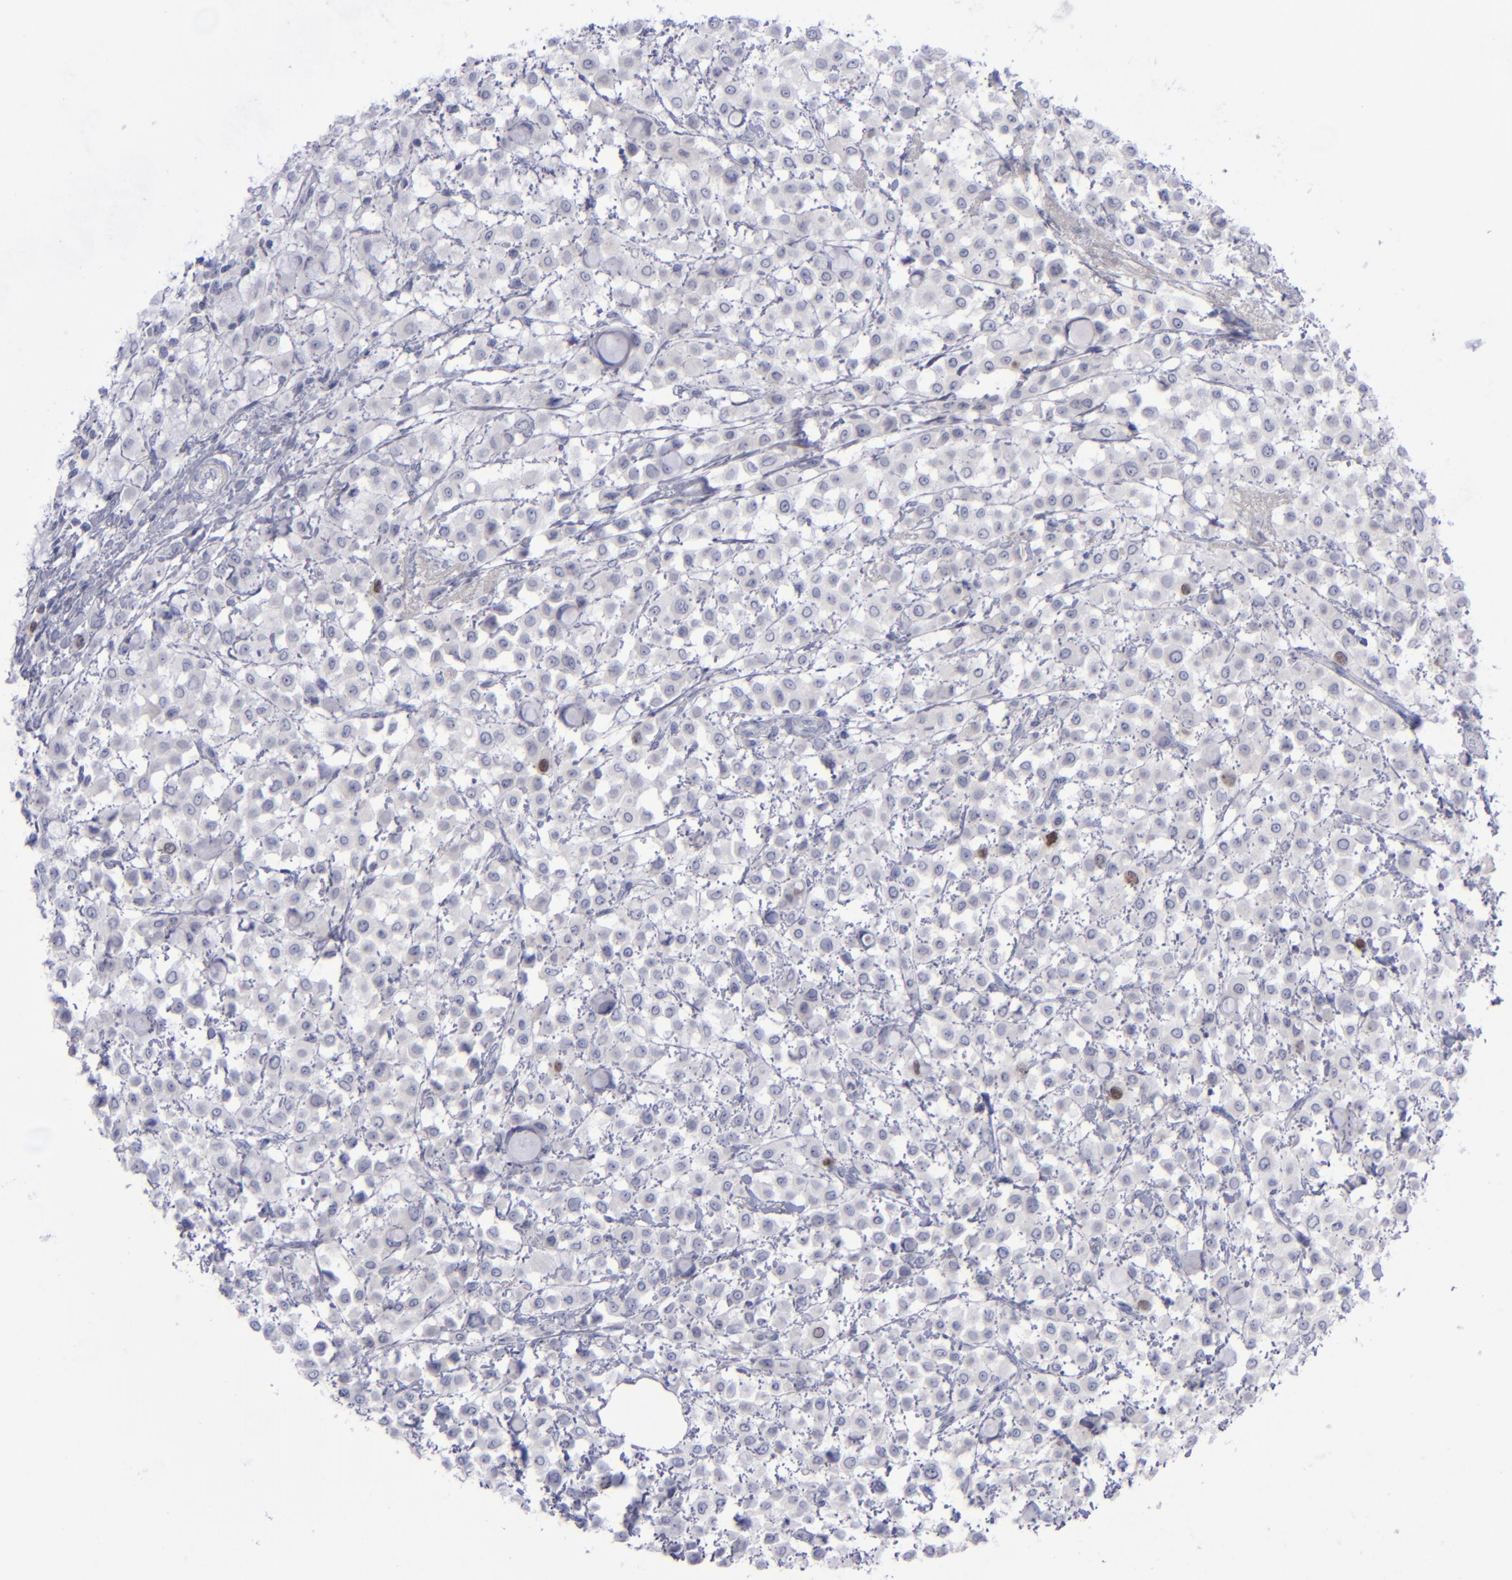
{"staining": {"intensity": "moderate", "quantity": "<25%", "location": "nuclear"}, "tissue": "breast cancer", "cell_type": "Tumor cells", "image_type": "cancer", "snomed": [{"axis": "morphology", "description": "Lobular carcinoma"}, {"axis": "topography", "description": "Breast"}], "caption": "Moderate nuclear expression is present in about <25% of tumor cells in lobular carcinoma (breast). The protein of interest is stained brown, and the nuclei are stained in blue (DAB IHC with brightfield microscopy, high magnification).", "gene": "AURKA", "patient": {"sex": "female", "age": 85}}